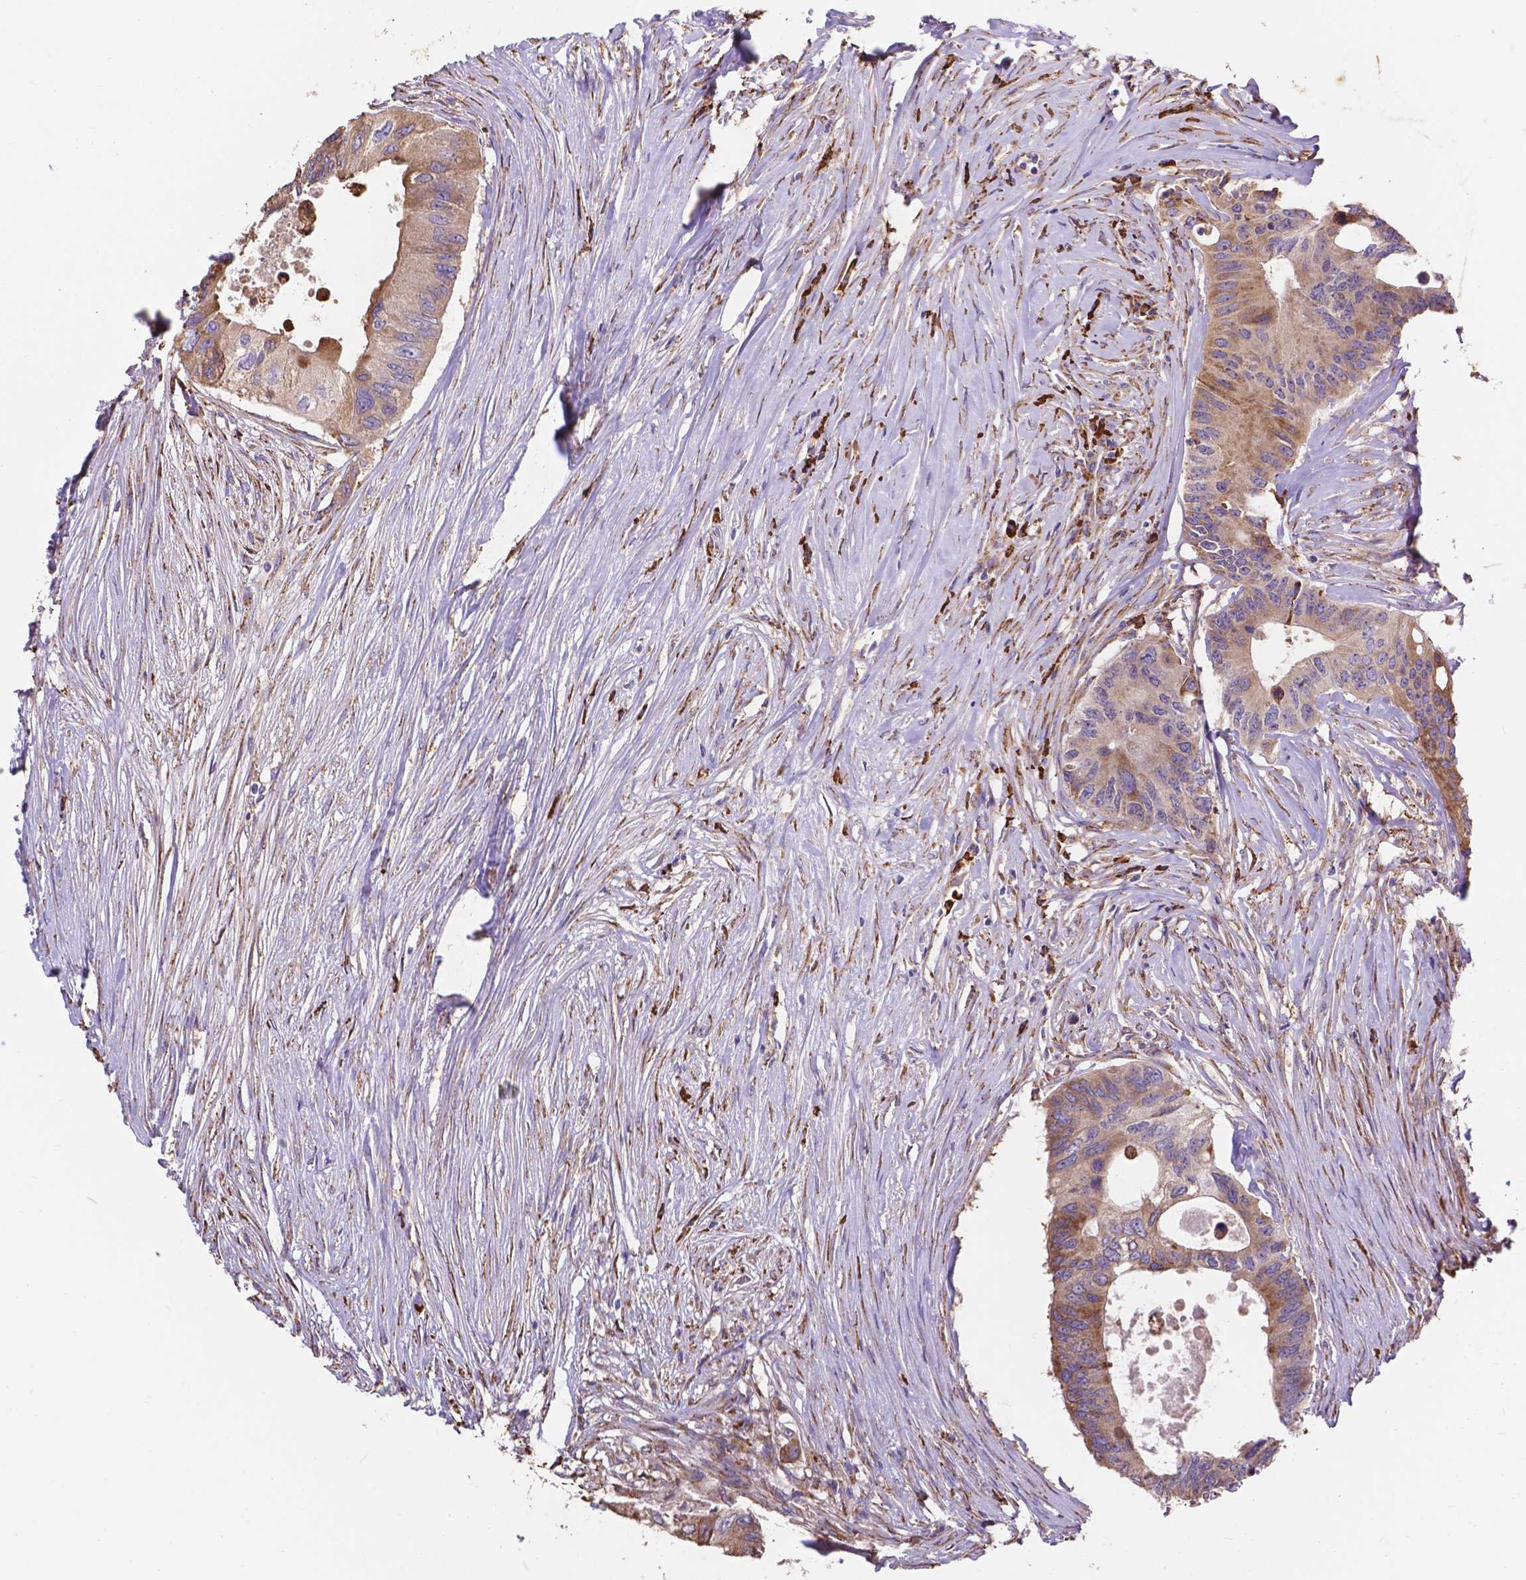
{"staining": {"intensity": "moderate", "quantity": "<25%", "location": "cytoplasmic/membranous"}, "tissue": "colorectal cancer", "cell_type": "Tumor cells", "image_type": "cancer", "snomed": [{"axis": "morphology", "description": "Adenocarcinoma, NOS"}, {"axis": "topography", "description": "Colon"}], "caption": "Immunohistochemical staining of colorectal adenocarcinoma shows moderate cytoplasmic/membranous protein positivity in approximately <25% of tumor cells.", "gene": "IPO11", "patient": {"sex": "male", "age": 71}}